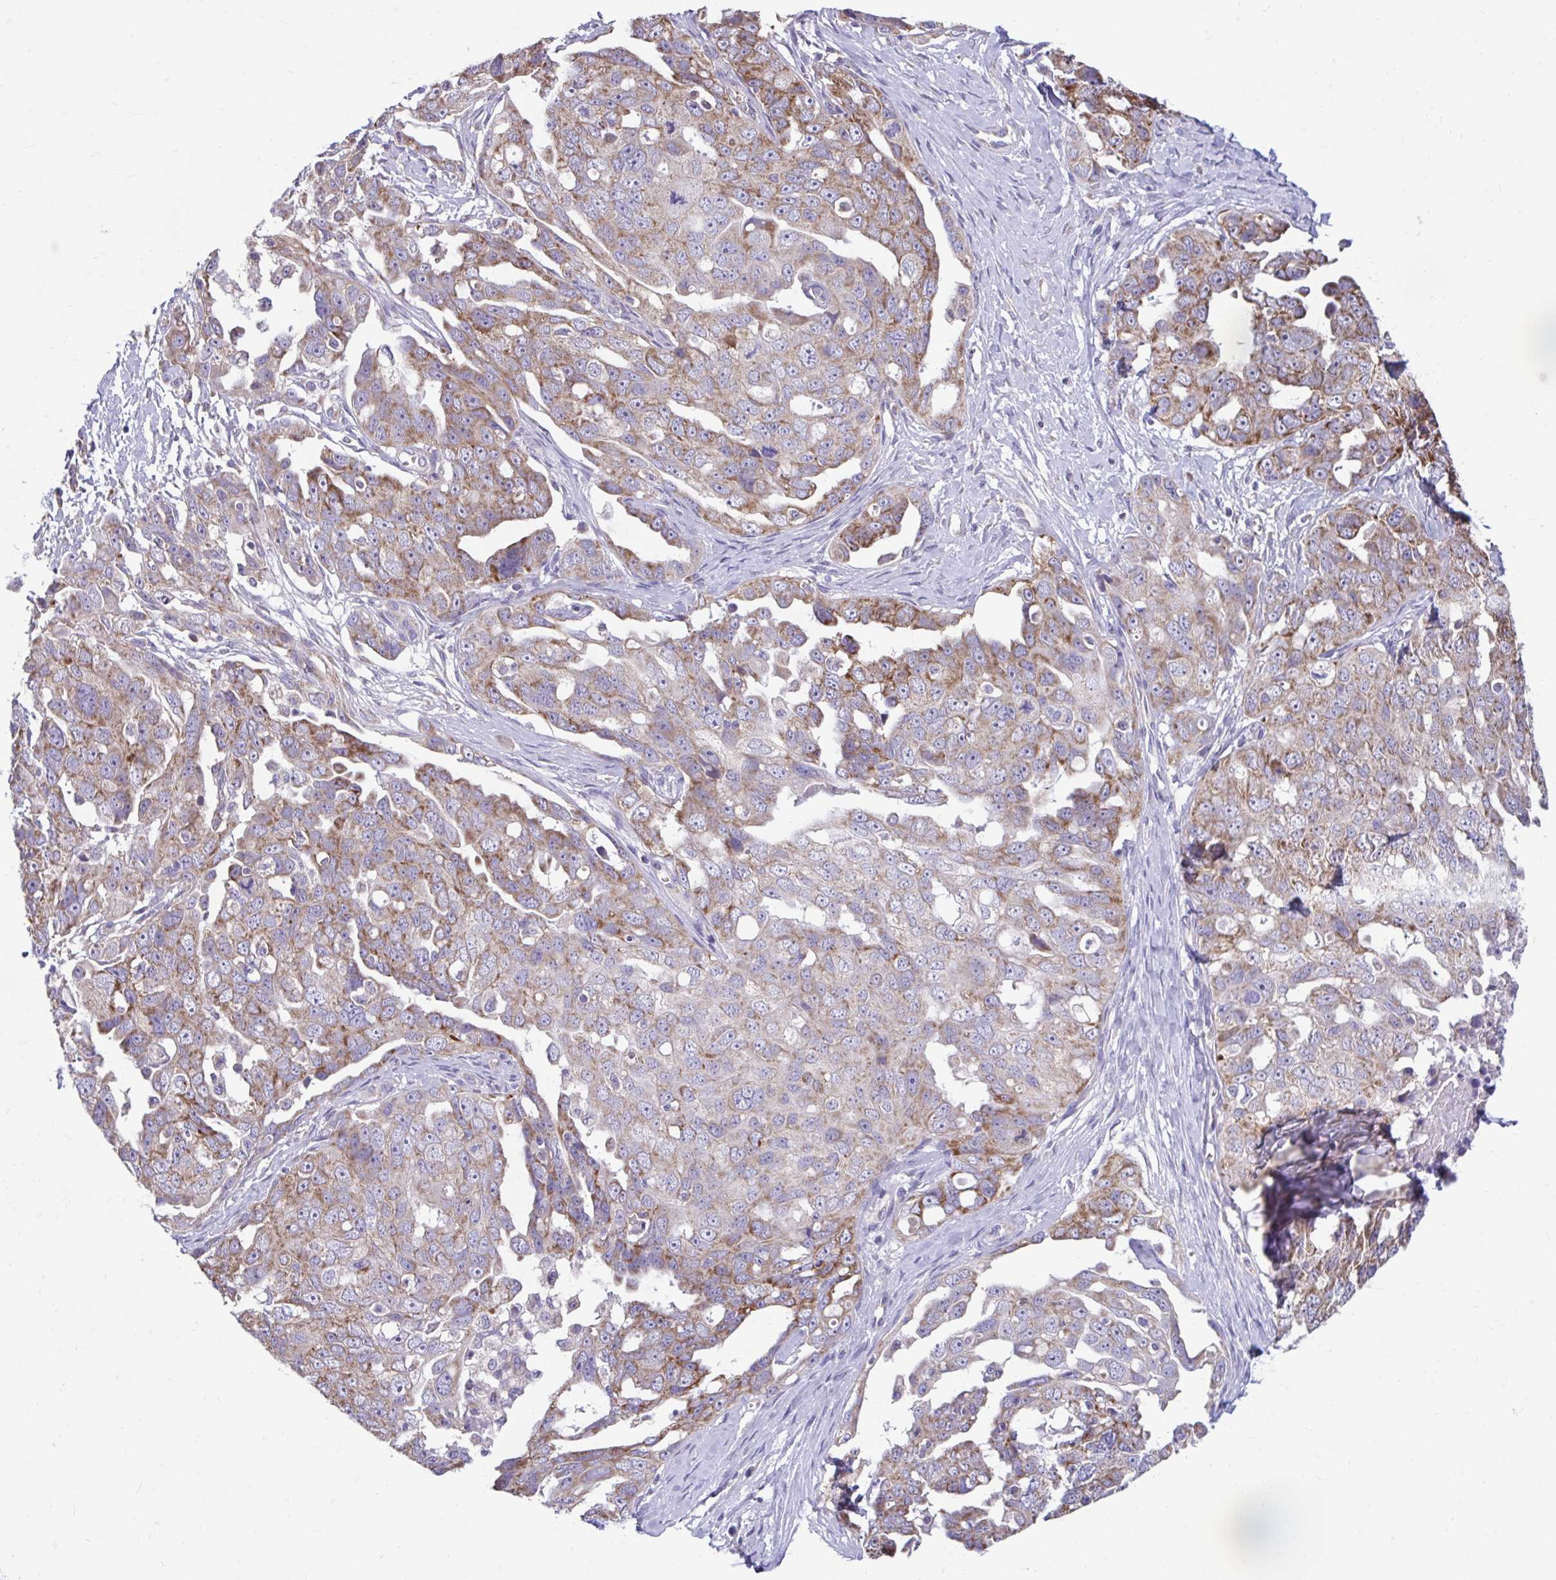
{"staining": {"intensity": "moderate", "quantity": "25%-75%", "location": "cytoplasmic/membranous"}, "tissue": "ovarian cancer", "cell_type": "Tumor cells", "image_type": "cancer", "snomed": [{"axis": "morphology", "description": "Carcinoma, endometroid"}, {"axis": "topography", "description": "Ovary"}], "caption": "The immunohistochemical stain highlights moderate cytoplasmic/membranous positivity in tumor cells of ovarian cancer (endometroid carcinoma) tissue. (DAB (3,3'-diaminobenzidine) IHC, brown staining for protein, blue staining for nuclei).", "gene": "LINGO4", "patient": {"sex": "female", "age": 70}}